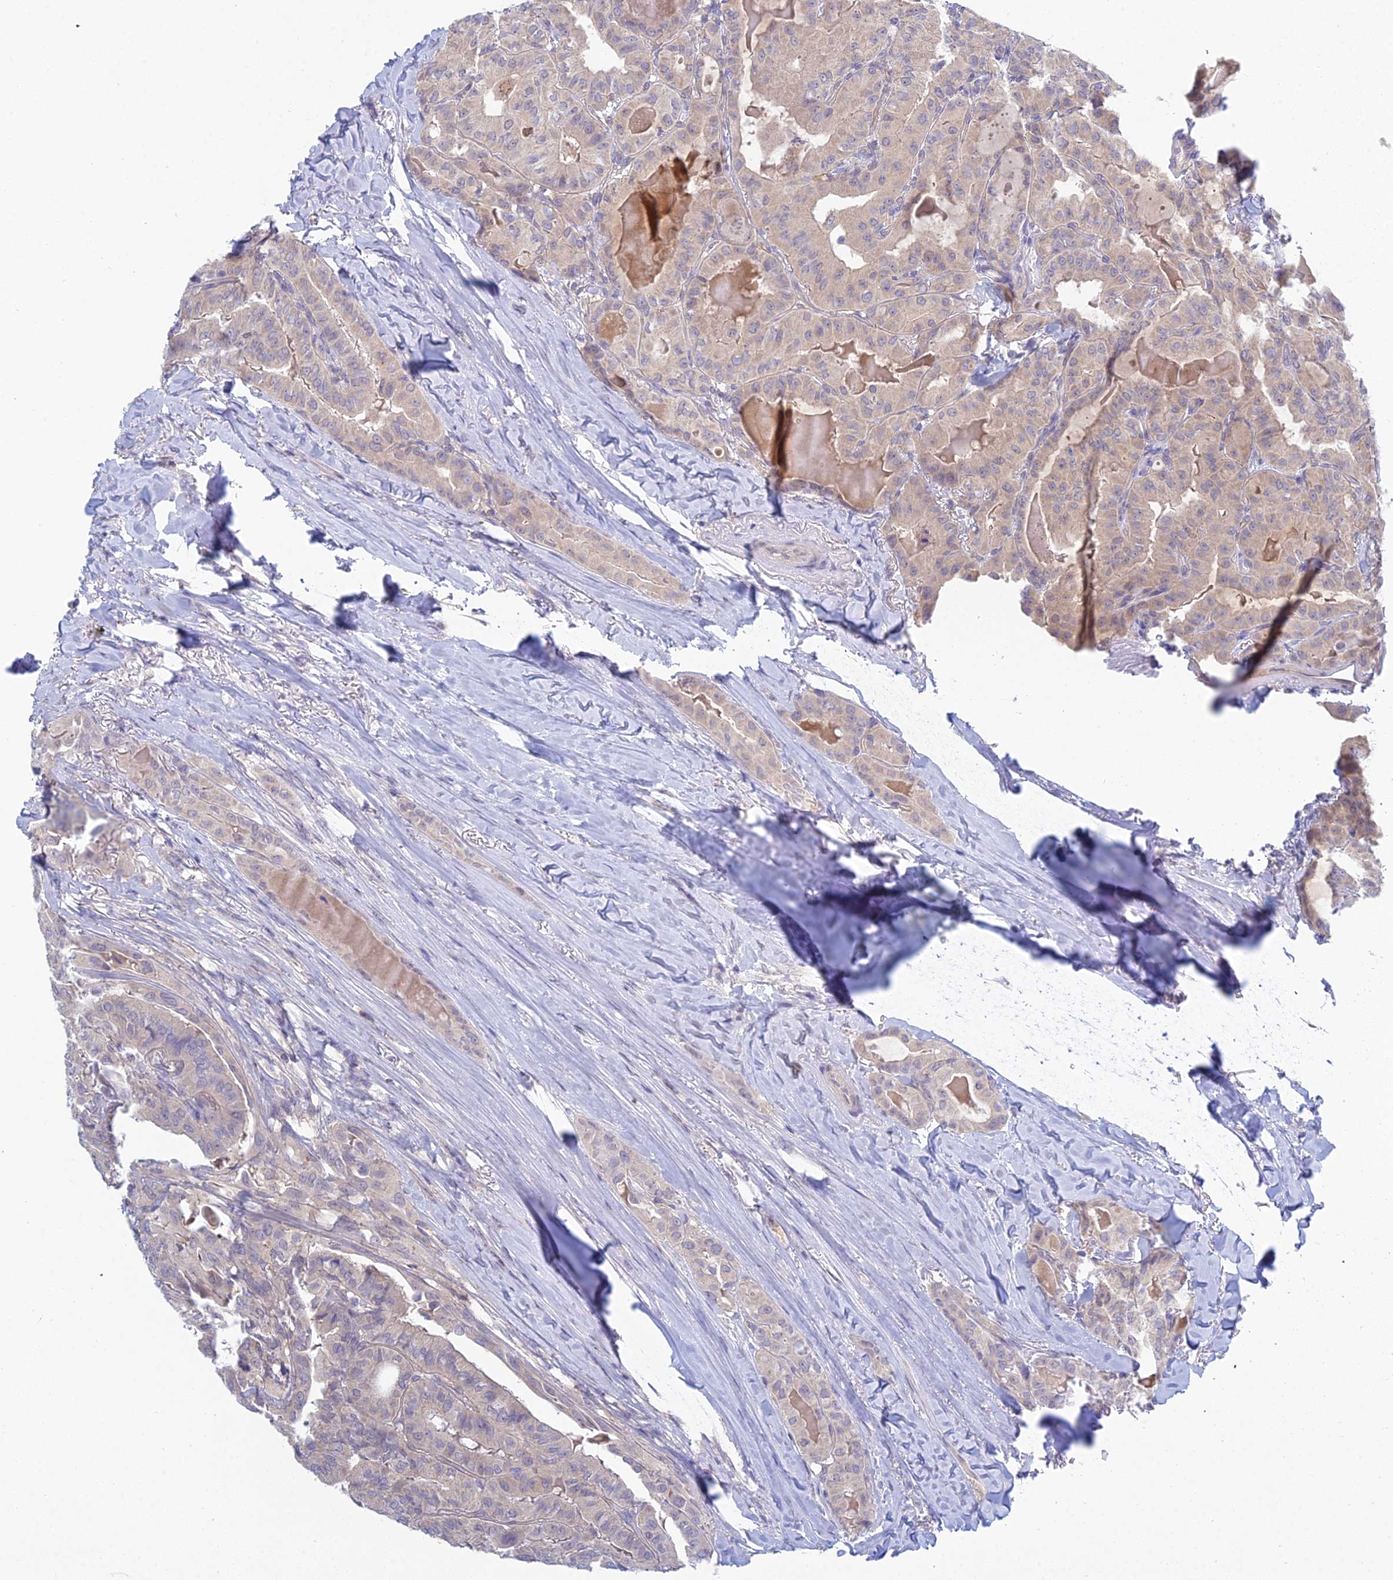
{"staining": {"intensity": "negative", "quantity": "none", "location": "none"}, "tissue": "thyroid cancer", "cell_type": "Tumor cells", "image_type": "cancer", "snomed": [{"axis": "morphology", "description": "Papillary adenocarcinoma, NOS"}, {"axis": "topography", "description": "Thyroid gland"}], "caption": "A high-resolution photomicrograph shows immunohistochemistry (IHC) staining of thyroid papillary adenocarcinoma, which exhibits no significant positivity in tumor cells.", "gene": "METTL26", "patient": {"sex": "female", "age": 68}}